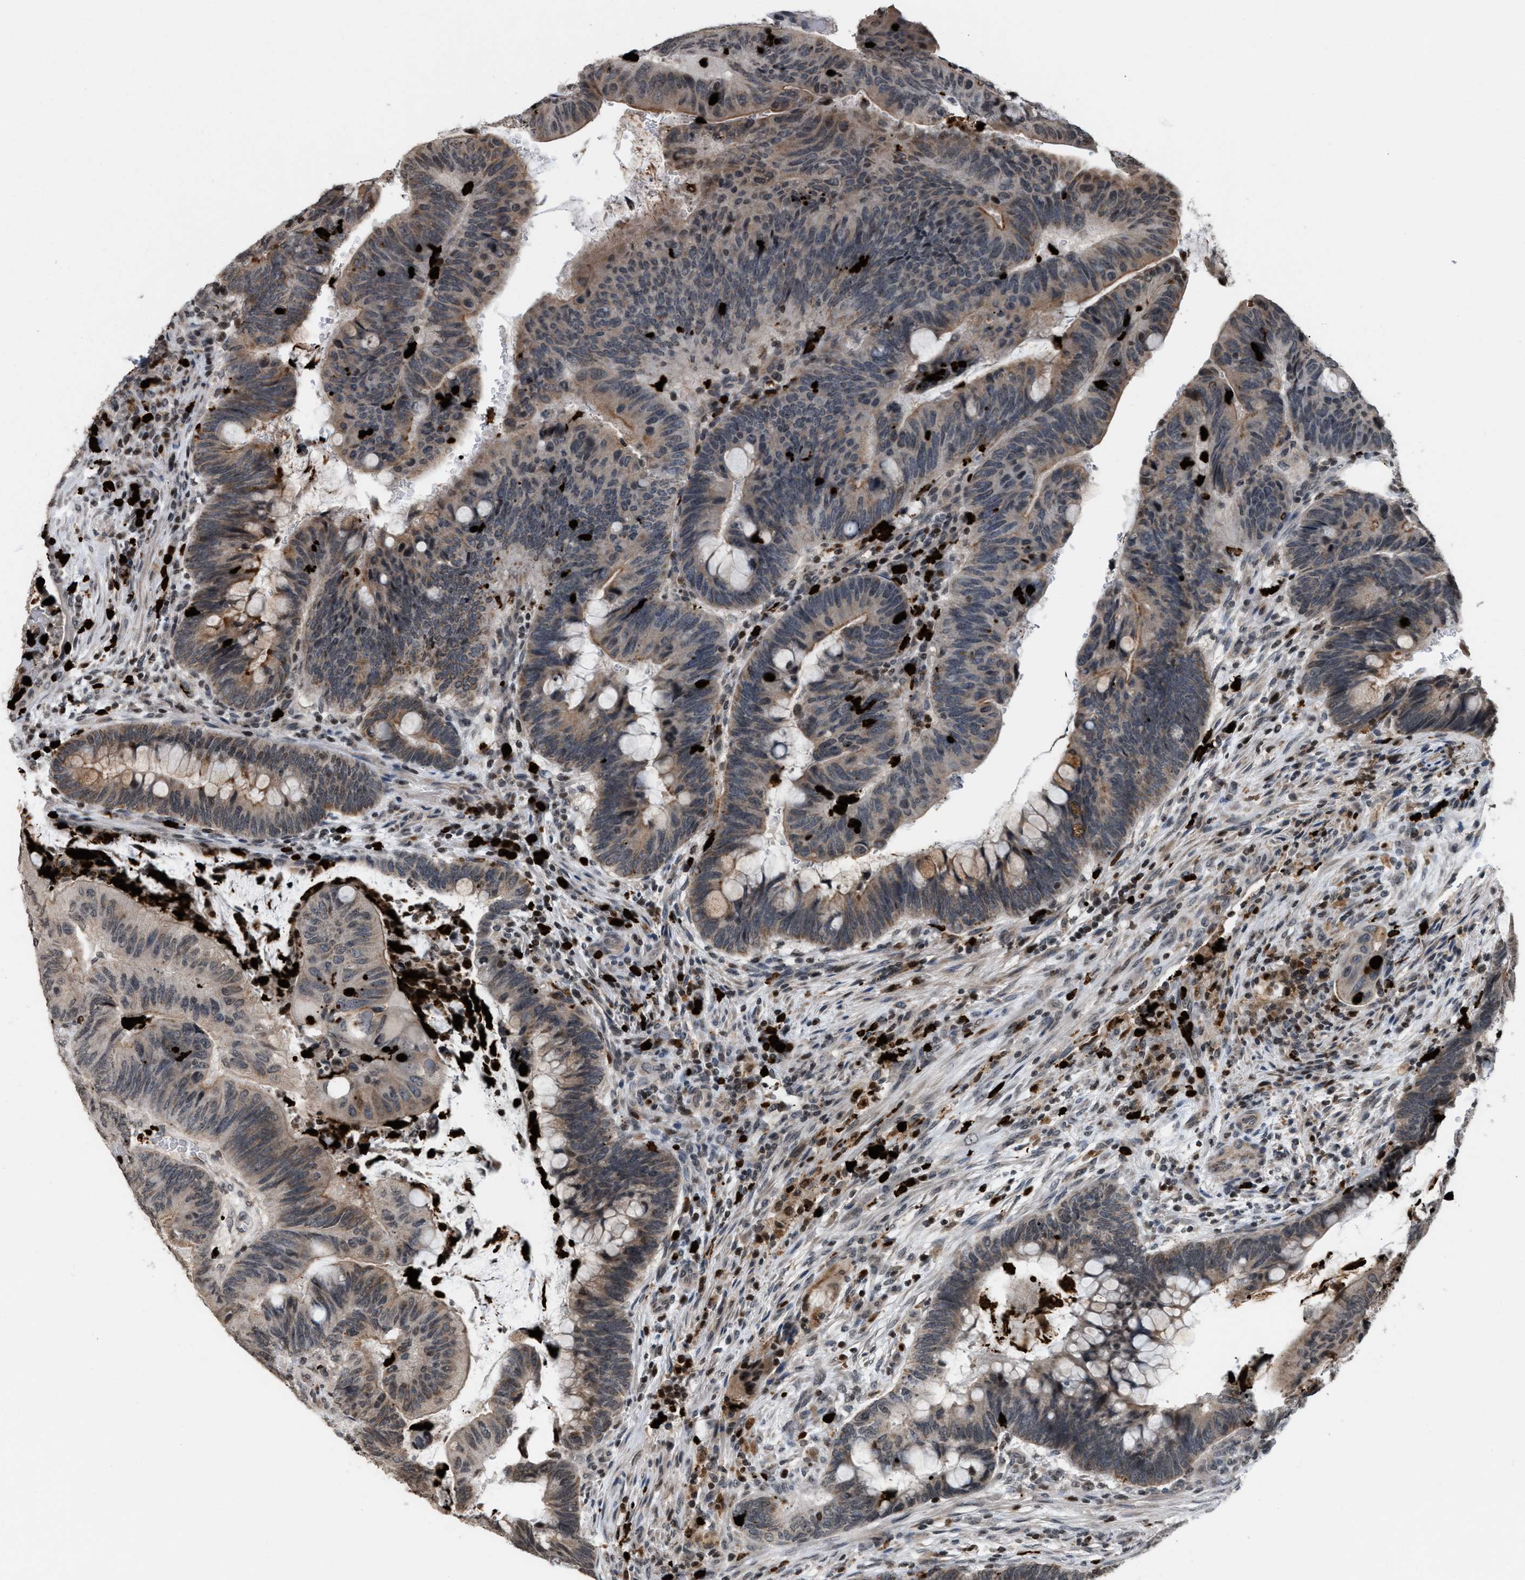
{"staining": {"intensity": "weak", "quantity": ">75%", "location": "cytoplasmic/membranous"}, "tissue": "colorectal cancer", "cell_type": "Tumor cells", "image_type": "cancer", "snomed": [{"axis": "morphology", "description": "Normal tissue, NOS"}, {"axis": "morphology", "description": "Adenocarcinoma, NOS"}, {"axis": "topography", "description": "Rectum"}, {"axis": "topography", "description": "Peripheral nerve tissue"}], "caption": "DAB immunohistochemical staining of human colorectal adenocarcinoma displays weak cytoplasmic/membranous protein expression in approximately >75% of tumor cells.", "gene": "PRUNE2", "patient": {"sex": "male", "age": 92}}